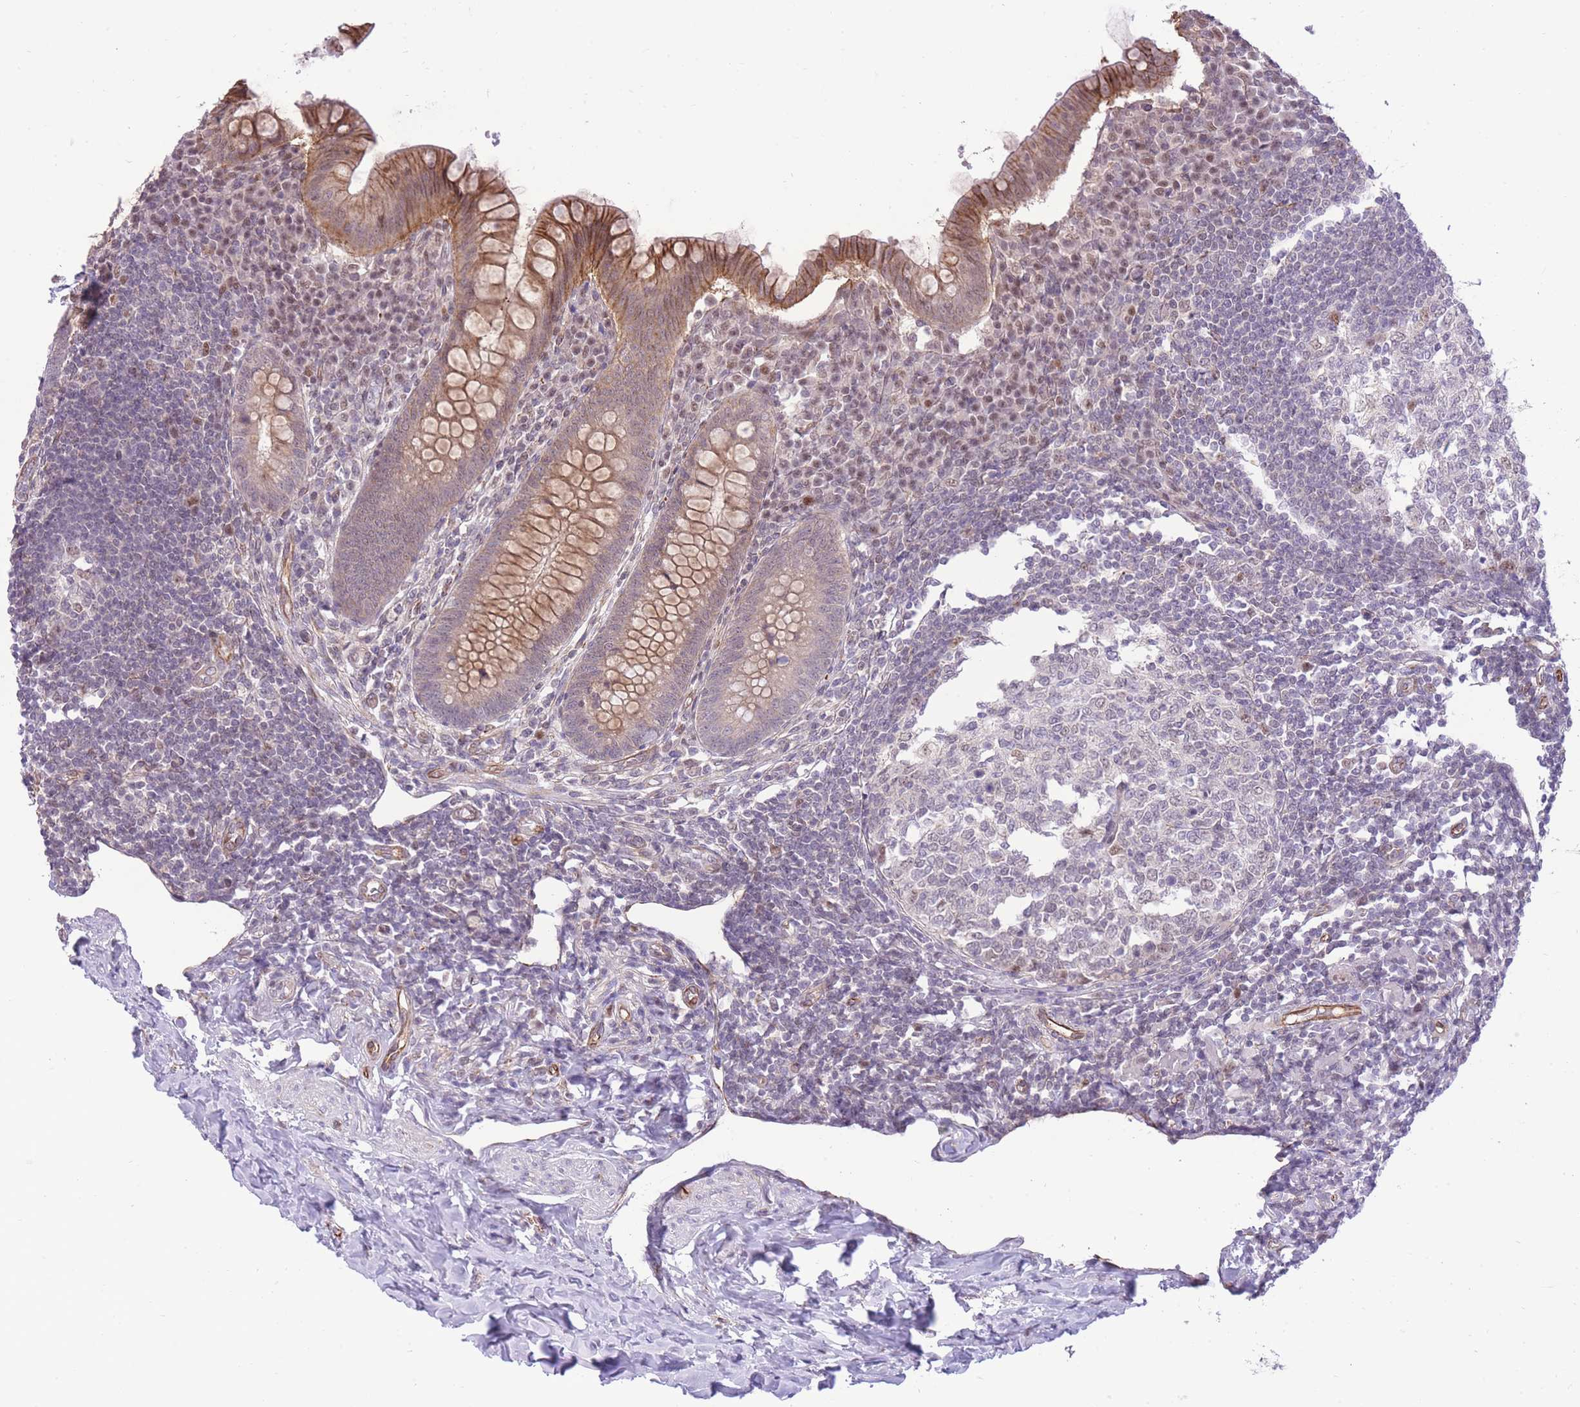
{"staining": {"intensity": "moderate", "quantity": ">75%", "location": "cytoplasmic/membranous"}, "tissue": "appendix", "cell_type": "Glandular cells", "image_type": "normal", "snomed": [{"axis": "morphology", "description": "Normal tissue, NOS"}, {"axis": "topography", "description": "Appendix"}], "caption": "Immunohistochemical staining of unremarkable human appendix exhibits moderate cytoplasmic/membranous protein positivity in about >75% of glandular cells.", "gene": "ELL", "patient": {"sex": "female", "age": 33}}